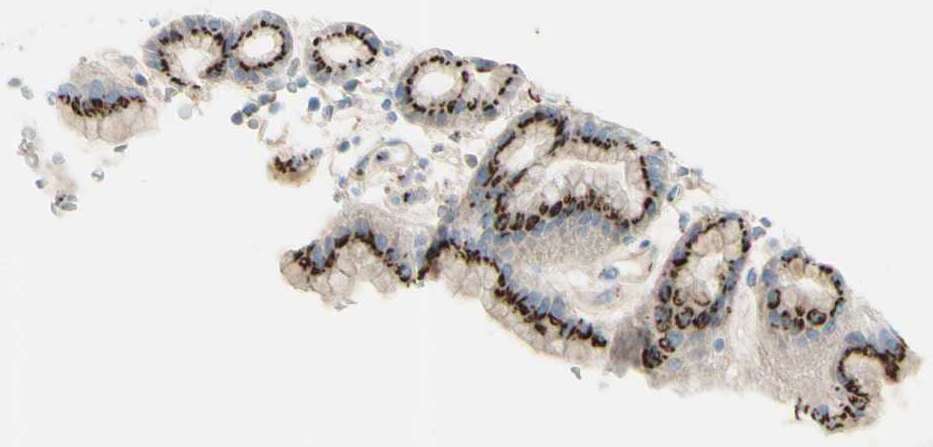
{"staining": {"intensity": "strong", "quantity": ">75%", "location": "cytoplasmic/membranous"}, "tissue": "stomach", "cell_type": "Glandular cells", "image_type": "normal", "snomed": [{"axis": "morphology", "description": "Normal tissue, NOS"}, {"axis": "topography", "description": "Stomach, upper"}], "caption": "A histopathology image of stomach stained for a protein displays strong cytoplasmic/membranous brown staining in glandular cells. Nuclei are stained in blue.", "gene": "B4GALT1", "patient": {"sex": "male", "age": 68}}